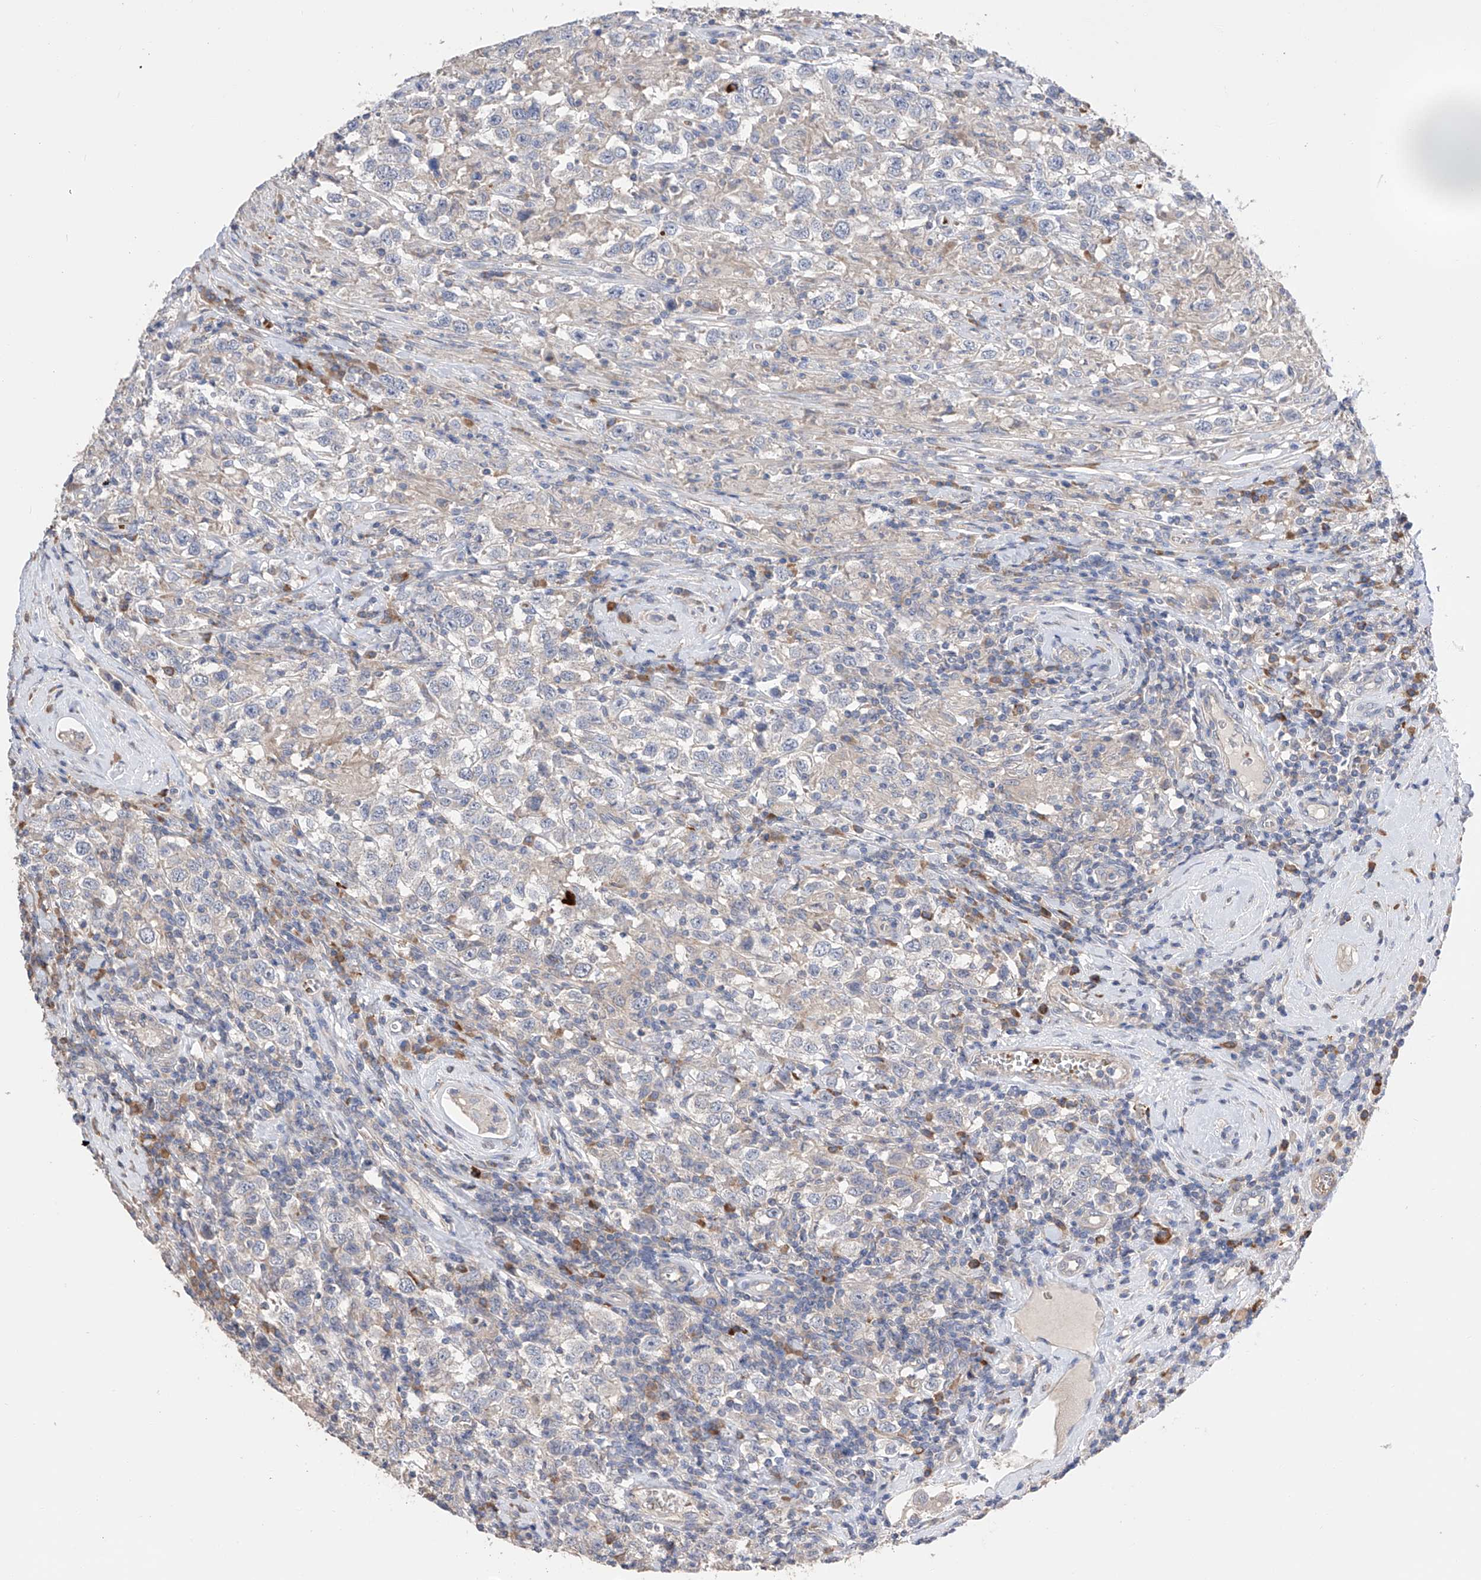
{"staining": {"intensity": "negative", "quantity": "none", "location": "none"}, "tissue": "testis cancer", "cell_type": "Tumor cells", "image_type": "cancer", "snomed": [{"axis": "morphology", "description": "Seminoma, NOS"}, {"axis": "topography", "description": "Testis"}], "caption": "Human seminoma (testis) stained for a protein using immunohistochemistry (IHC) demonstrates no staining in tumor cells.", "gene": "NFATC4", "patient": {"sex": "male", "age": 41}}